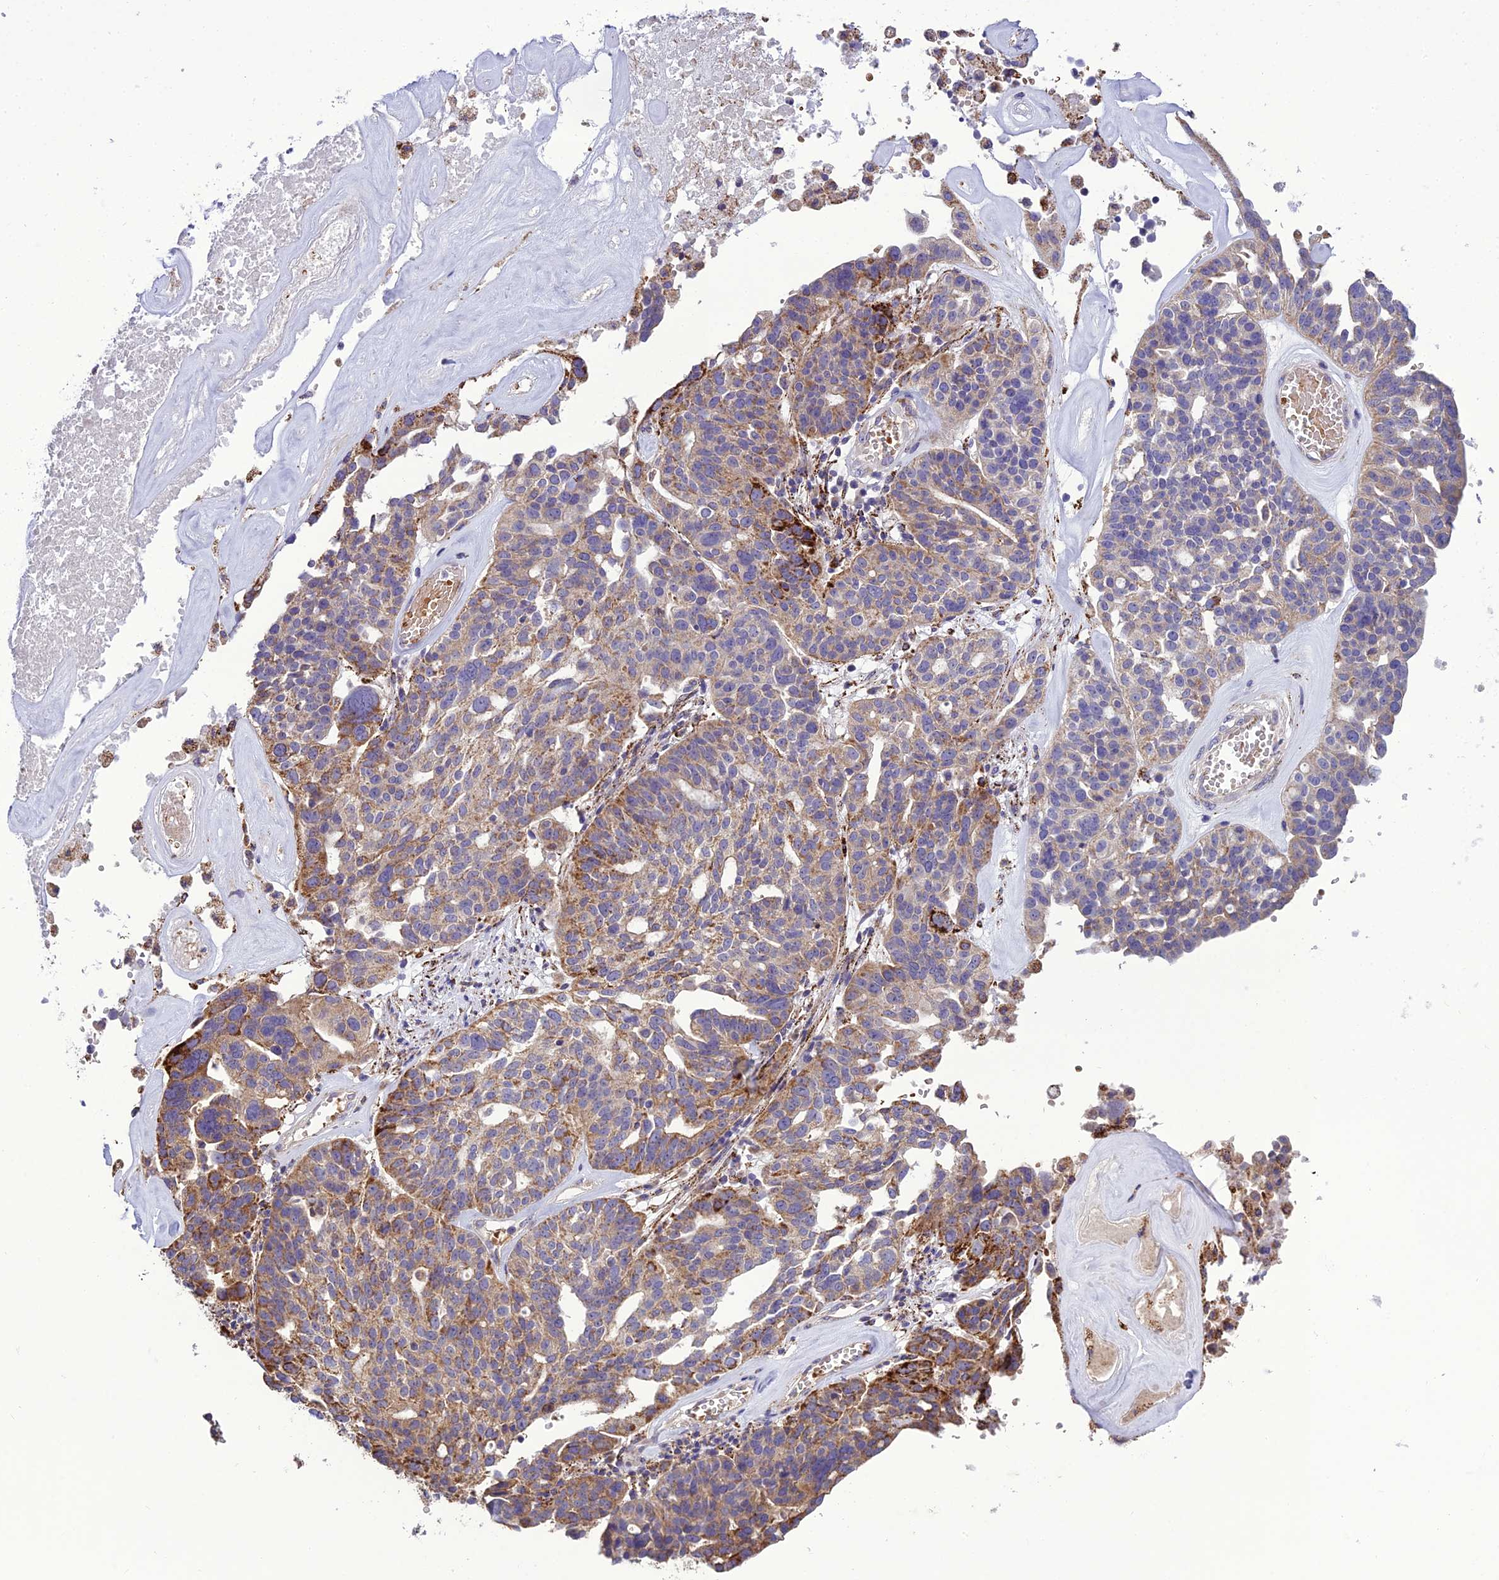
{"staining": {"intensity": "moderate", "quantity": ">75%", "location": "cytoplasmic/membranous"}, "tissue": "ovarian cancer", "cell_type": "Tumor cells", "image_type": "cancer", "snomed": [{"axis": "morphology", "description": "Cystadenocarcinoma, serous, NOS"}, {"axis": "topography", "description": "Ovary"}], "caption": "A medium amount of moderate cytoplasmic/membranous expression is present in approximately >75% of tumor cells in ovarian cancer tissue.", "gene": "TBC1D24", "patient": {"sex": "female", "age": 59}}